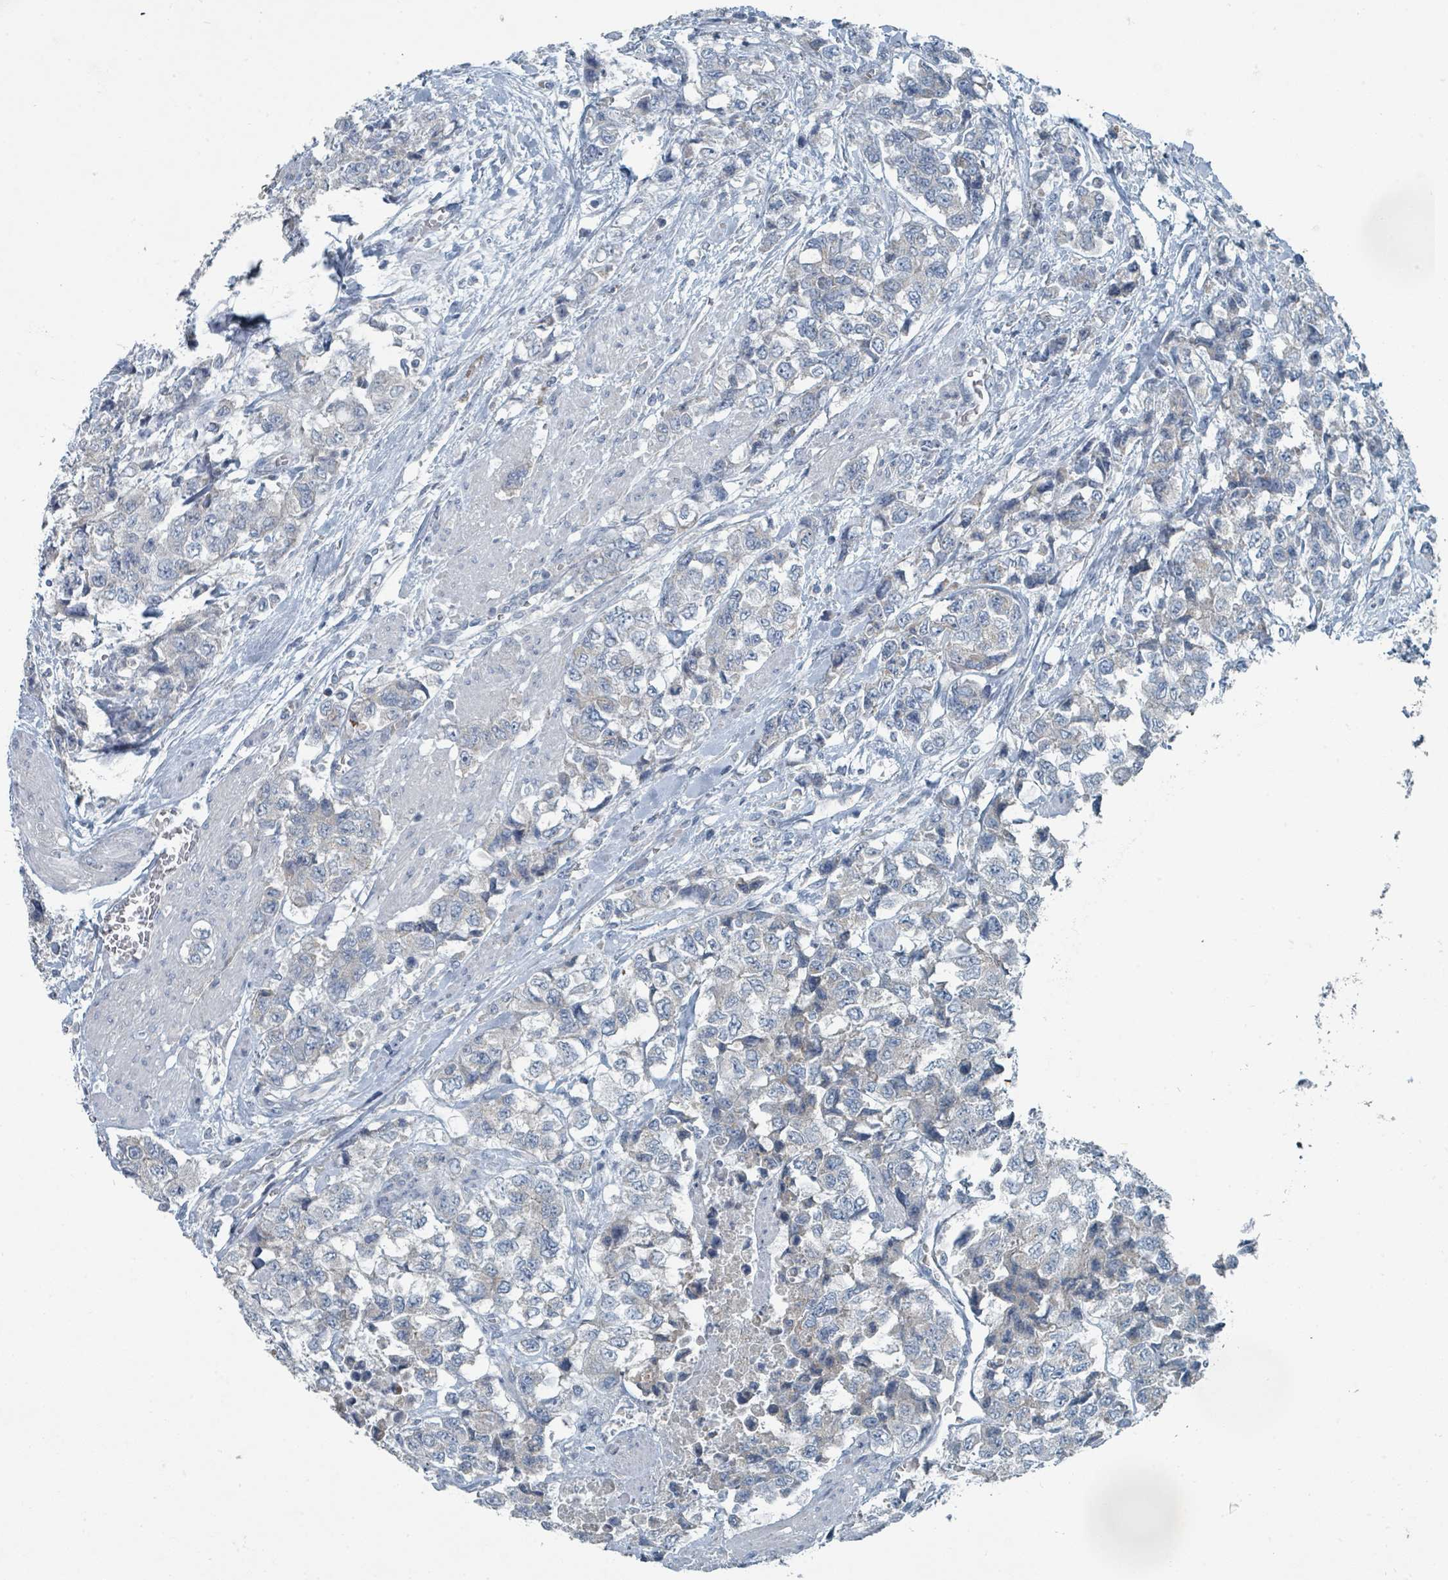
{"staining": {"intensity": "negative", "quantity": "none", "location": "none"}, "tissue": "urothelial cancer", "cell_type": "Tumor cells", "image_type": "cancer", "snomed": [{"axis": "morphology", "description": "Urothelial carcinoma, High grade"}, {"axis": "topography", "description": "Urinary bladder"}], "caption": "High-grade urothelial carcinoma was stained to show a protein in brown. There is no significant positivity in tumor cells.", "gene": "RASA4", "patient": {"sex": "female", "age": 78}}